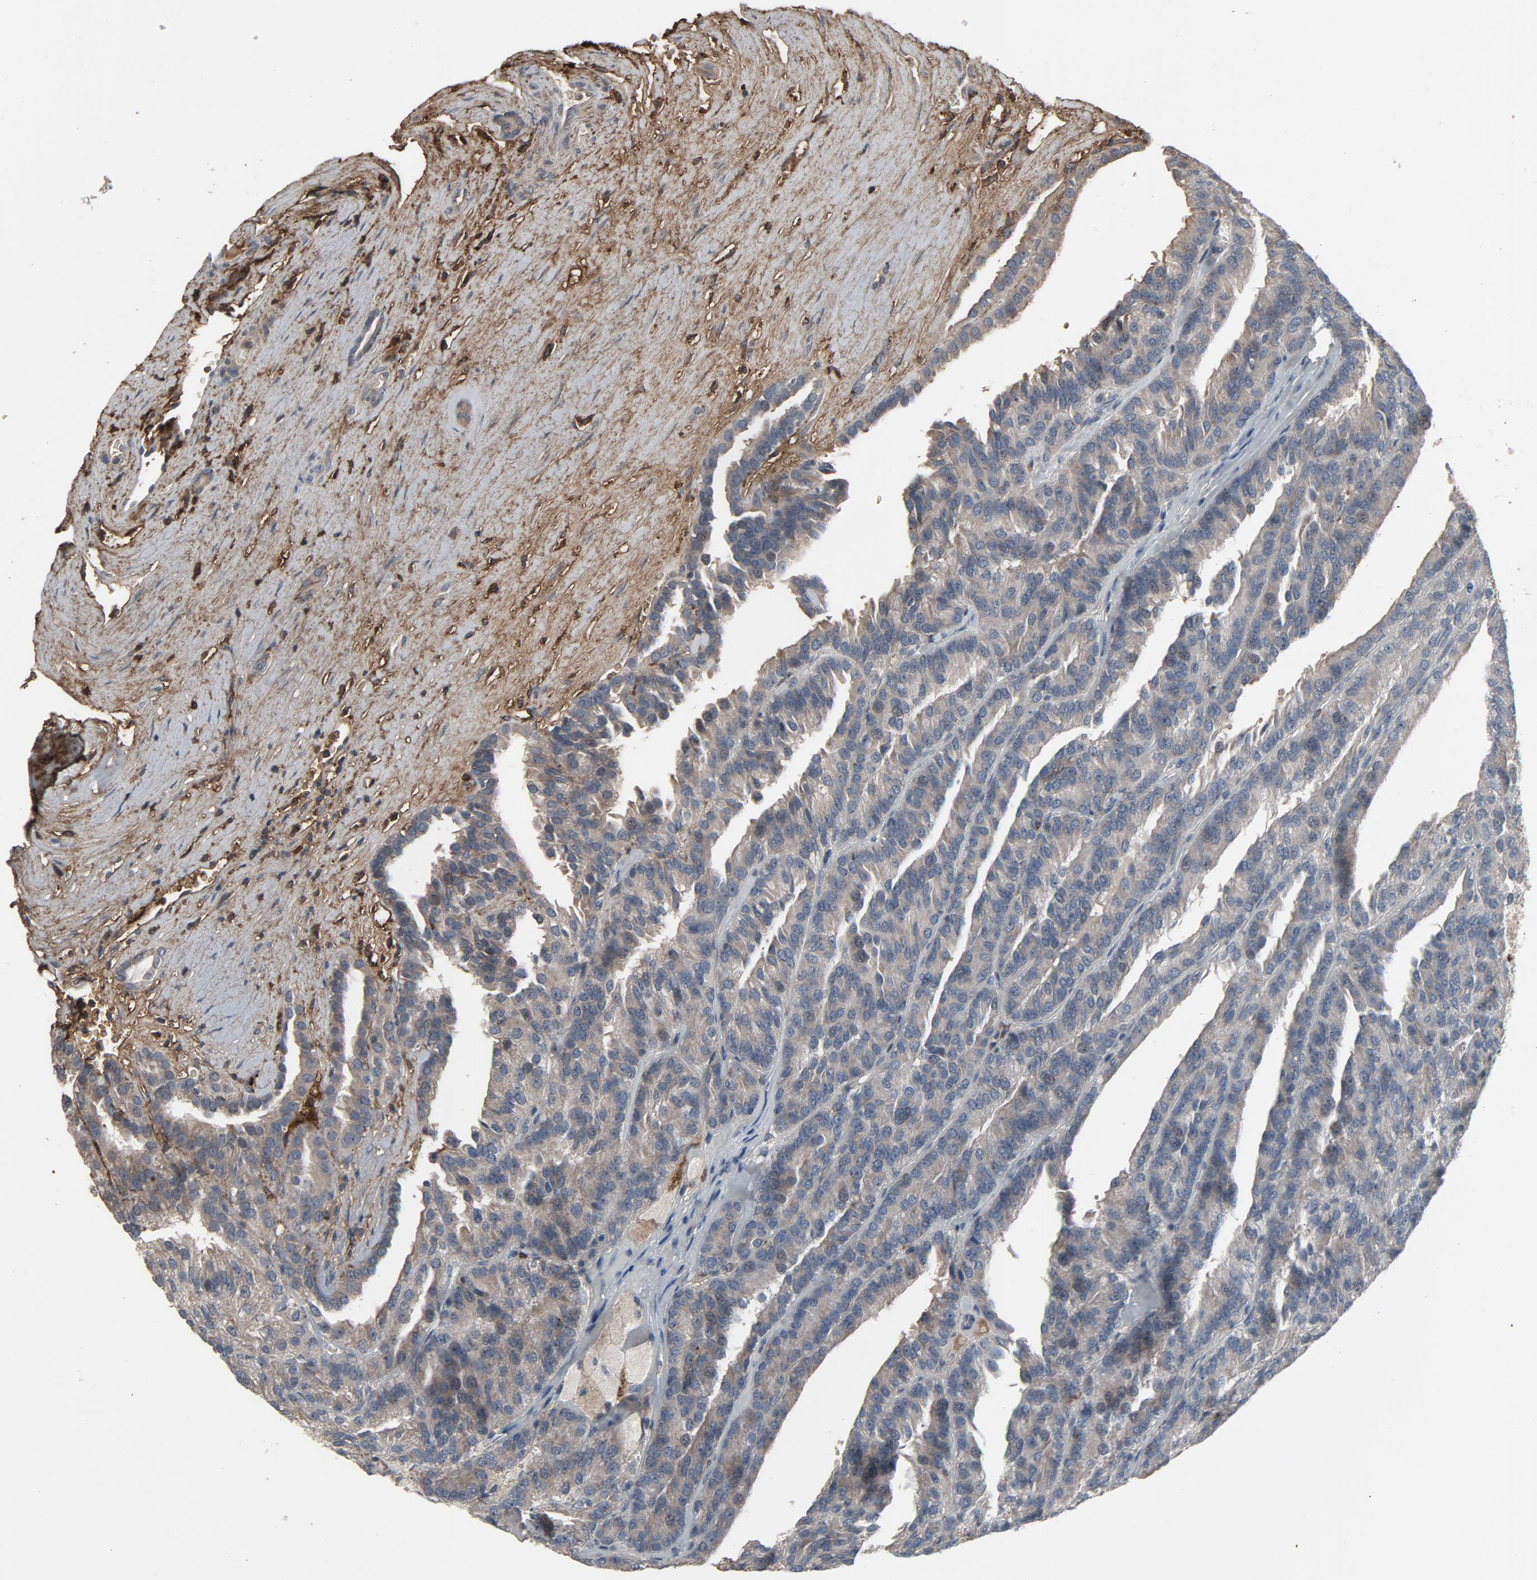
{"staining": {"intensity": "negative", "quantity": "none", "location": "none"}, "tissue": "renal cancer", "cell_type": "Tumor cells", "image_type": "cancer", "snomed": [{"axis": "morphology", "description": "Adenocarcinoma, NOS"}, {"axis": "topography", "description": "Kidney"}], "caption": "Image shows no significant protein positivity in tumor cells of renal cancer.", "gene": "PDZD4", "patient": {"sex": "male", "age": 46}}